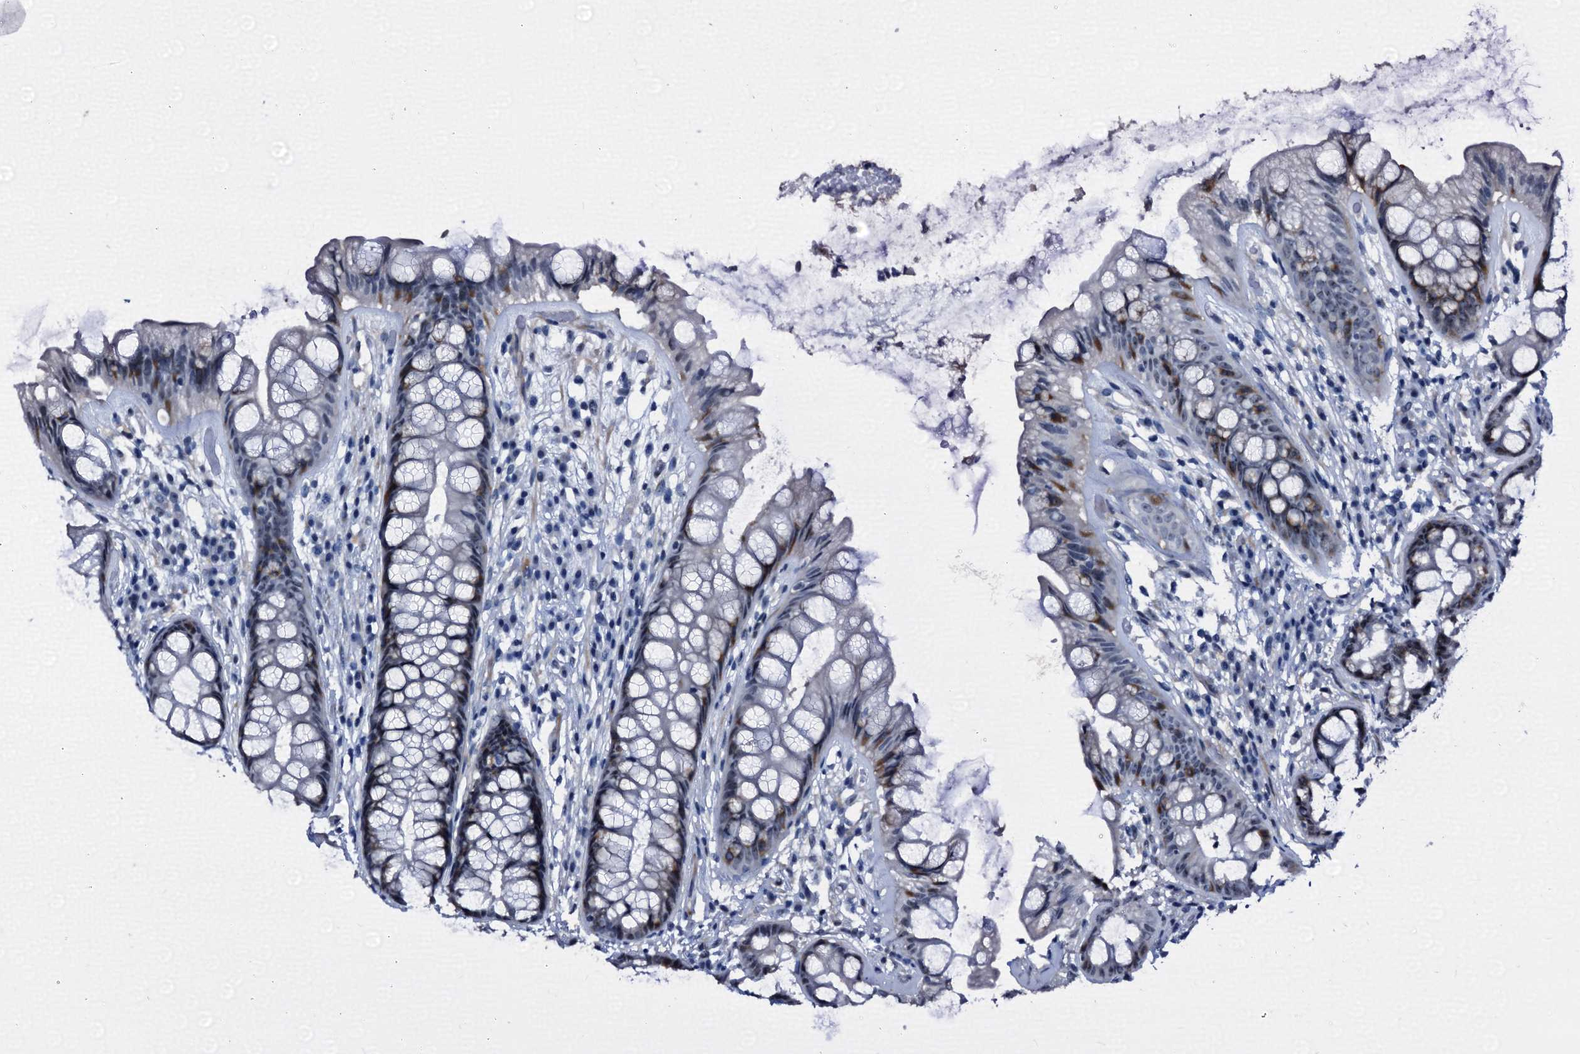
{"staining": {"intensity": "moderate", "quantity": "<25%", "location": "cytoplasmic/membranous,nuclear"}, "tissue": "rectum", "cell_type": "Glandular cells", "image_type": "normal", "snomed": [{"axis": "morphology", "description": "Normal tissue, NOS"}, {"axis": "topography", "description": "Rectum"}], "caption": "Protein expression analysis of benign rectum exhibits moderate cytoplasmic/membranous,nuclear expression in about <25% of glandular cells.", "gene": "EMG1", "patient": {"sex": "male", "age": 74}}